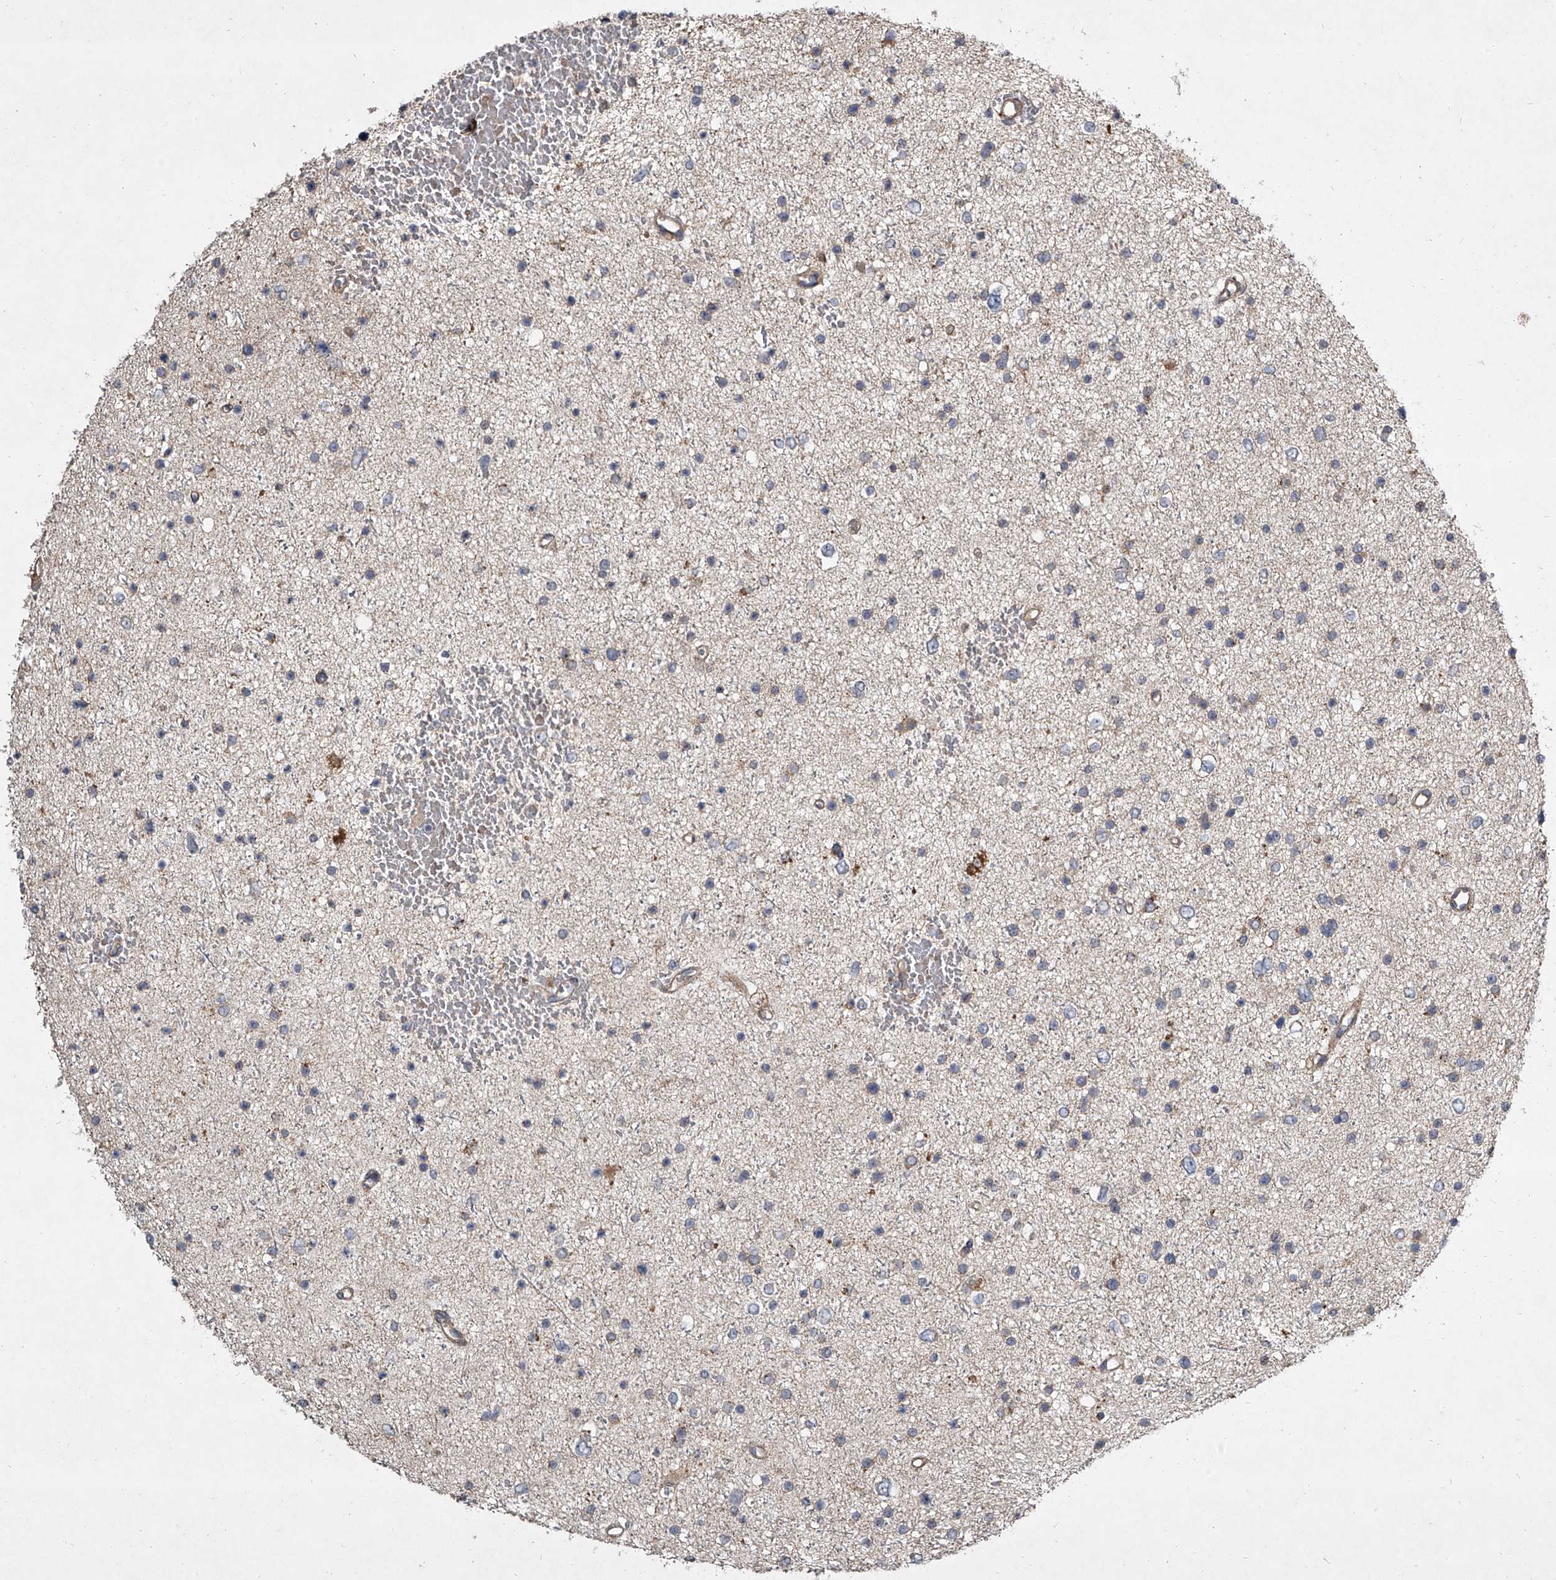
{"staining": {"intensity": "weak", "quantity": "<25%", "location": "cytoplasmic/membranous"}, "tissue": "glioma", "cell_type": "Tumor cells", "image_type": "cancer", "snomed": [{"axis": "morphology", "description": "Glioma, malignant, Low grade"}, {"axis": "topography", "description": "Brain"}], "caption": "High power microscopy photomicrograph of an immunohistochemistry (IHC) image of glioma, revealing no significant positivity in tumor cells. (DAB (3,3'-diaminobenzidine) IHC with hematoxylin counter stain).", "gene": "EVA1C", "patient": {"sex": "female", "age": 37}}